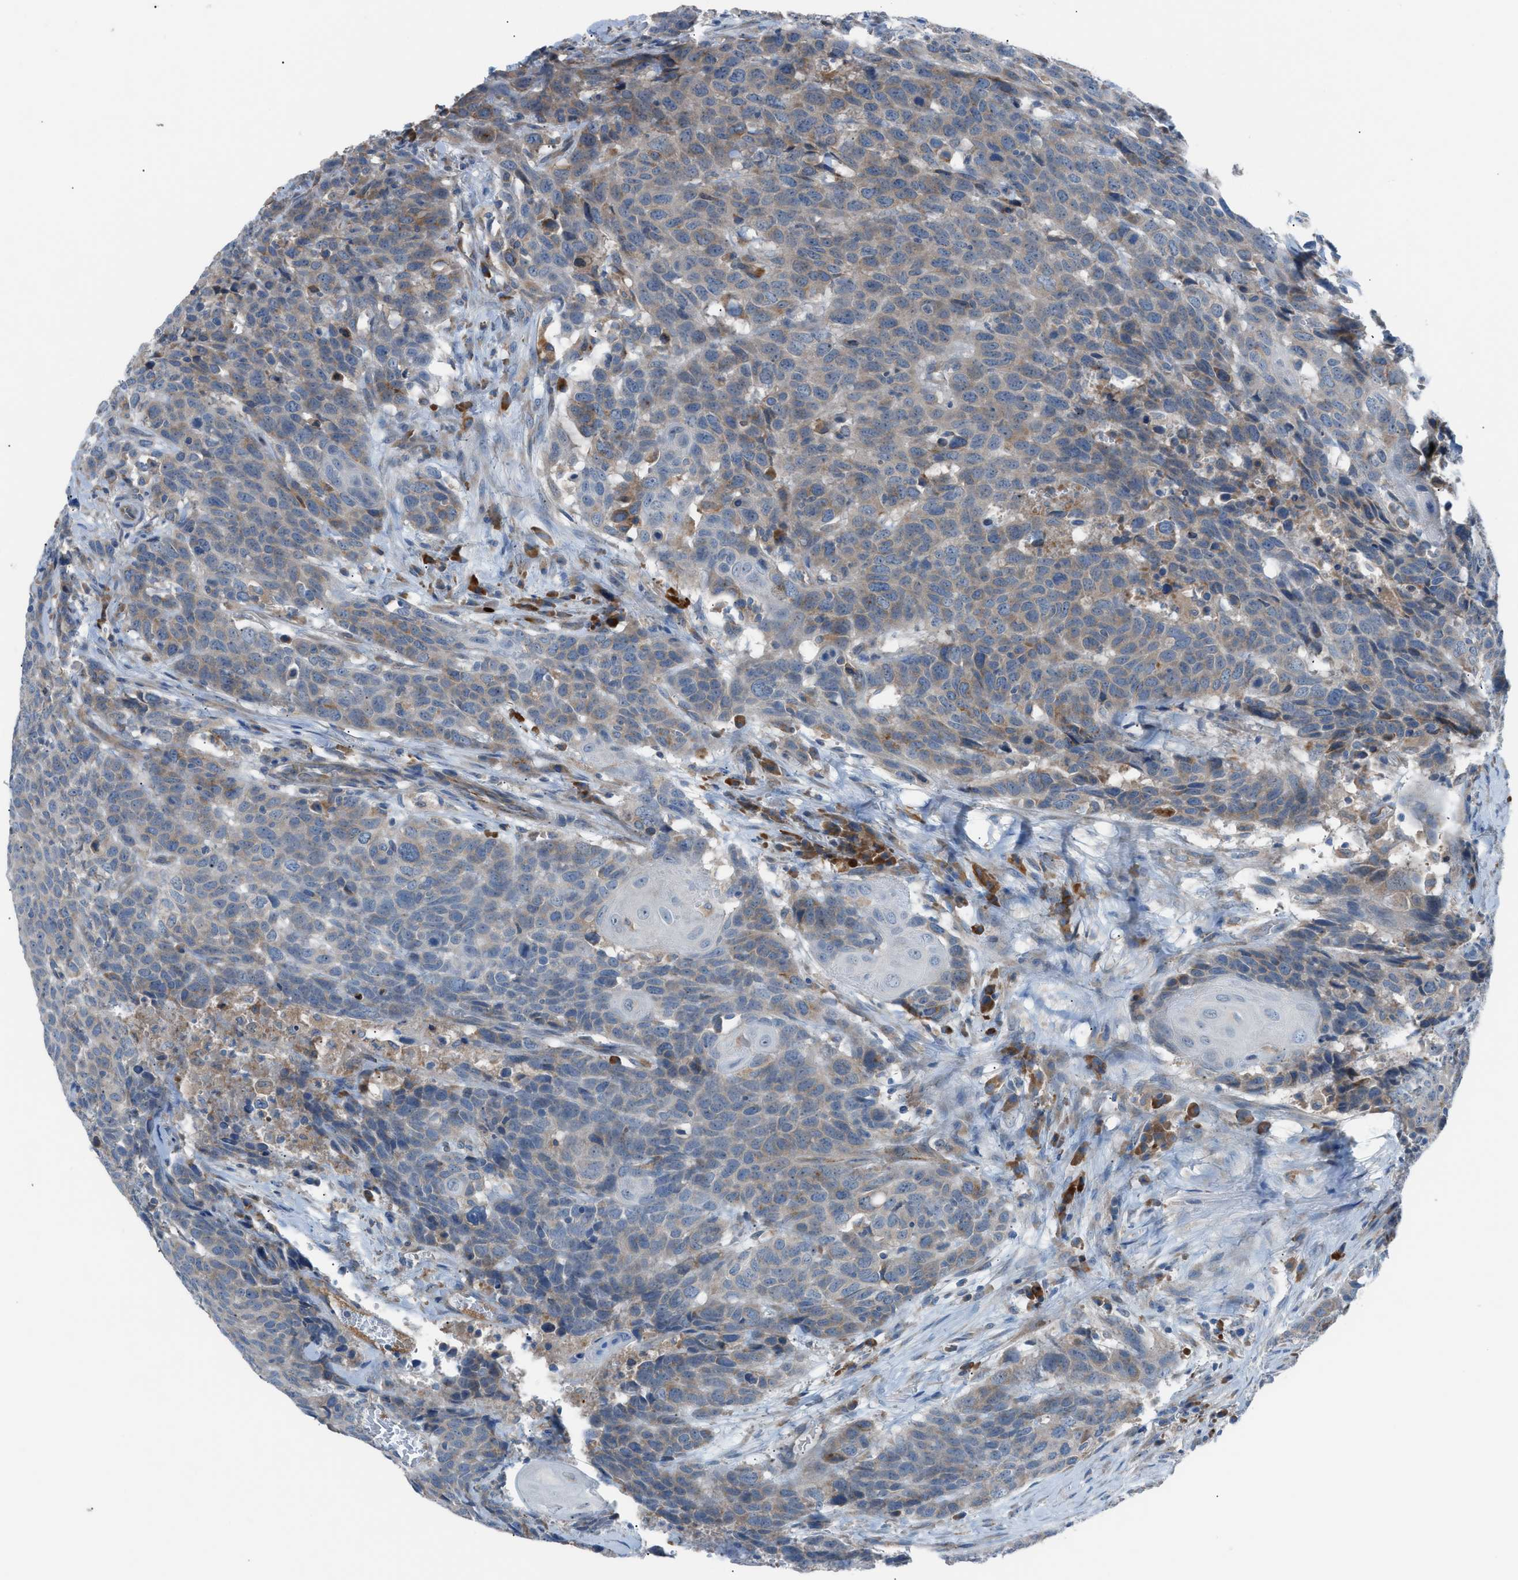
{"staining": {"intensity": "weak", "quantity": "<25%", "location": "cytoplasmic/membranous"}, "tissue": "head and neck cancer", "cell_type": "Tumor cells", "image_type": "cancer", "snomed": [{"axis": "morphology", "description": "Squamous cell carcinoma, NOS"}, {"axis": "topography", "description": "Head-Neck"}], "caption": "A micrograph of human head and neck cancer (squamous cell carcinoma) is negative for staining in tumor cells. (Immunohistochemistry (ihc), brightfield microscopy, high magnification).", "gene": "HEG1", "patient": {"sex": "male", "age": 66}}